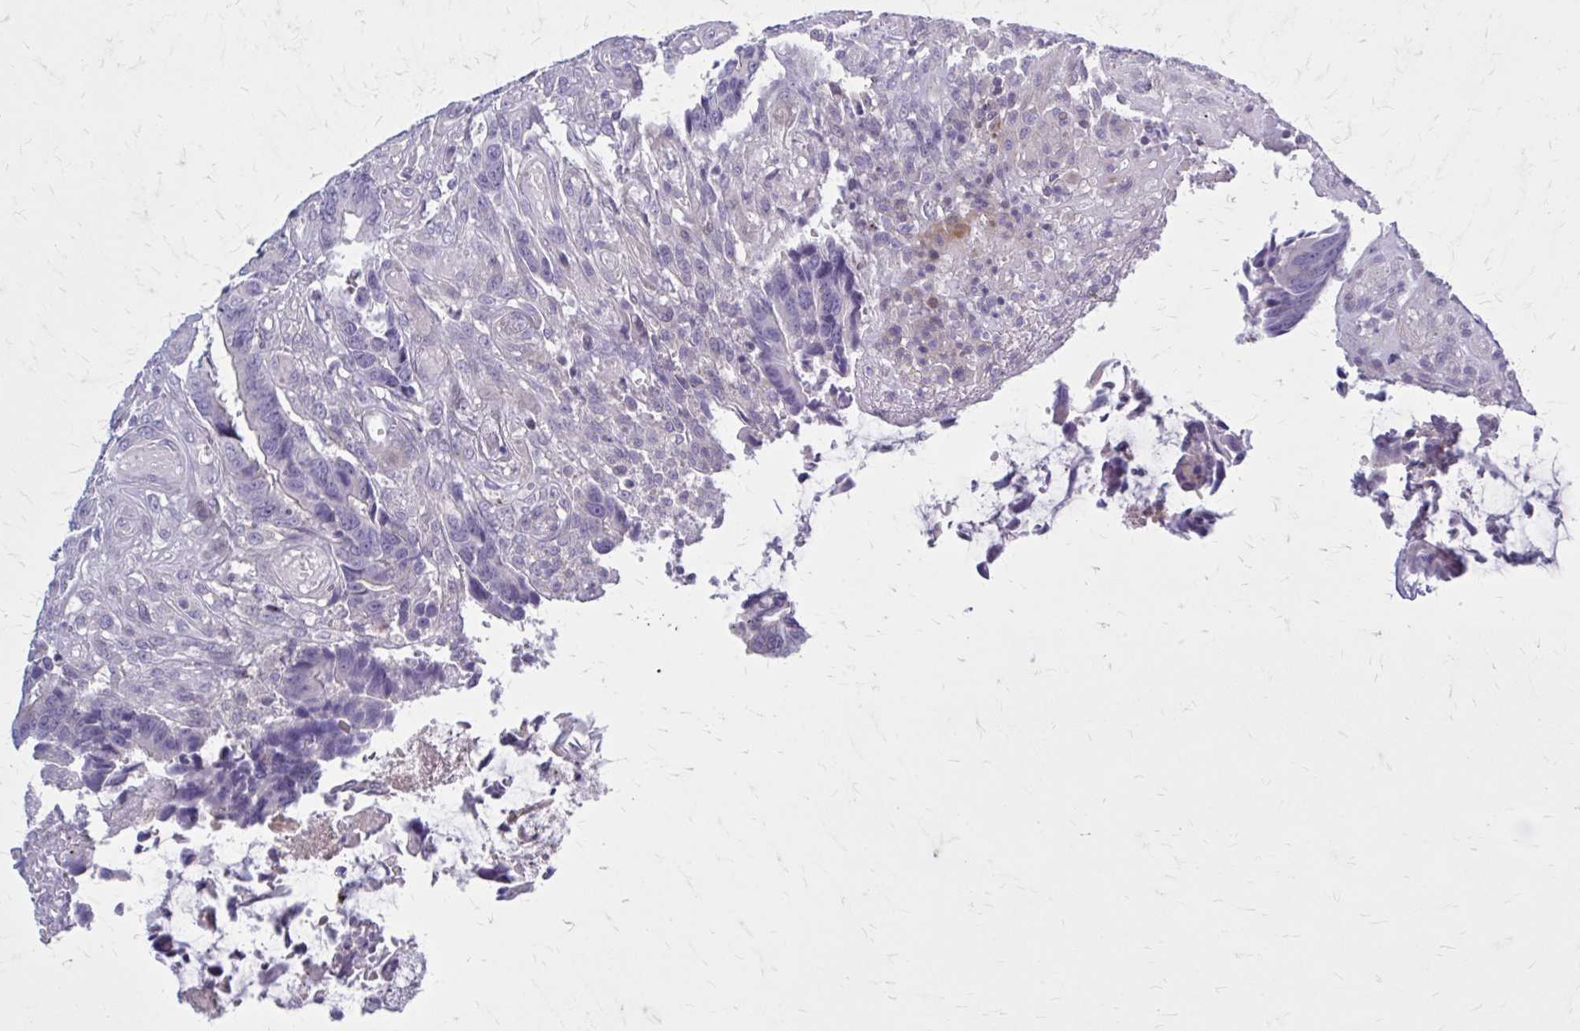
{"staining": {"intensity": "negative", "quantity": "none", "location": "none"}, "tissue": "colorectal cancer", "cell_type": "Tumor cells", "image_type": "cancer", "snomed": [{"axis": "morphology", "description": "Adenocarcinoma, NOS"}, {"axis": "topography", "description": "Colon"}], "caption": "Immunohistochemistry of human colorectal adenocarcinoma displays no staining in tumor cells.", "gene": "PITPNM1", "patient": {"sex": "male", "age": 87}}